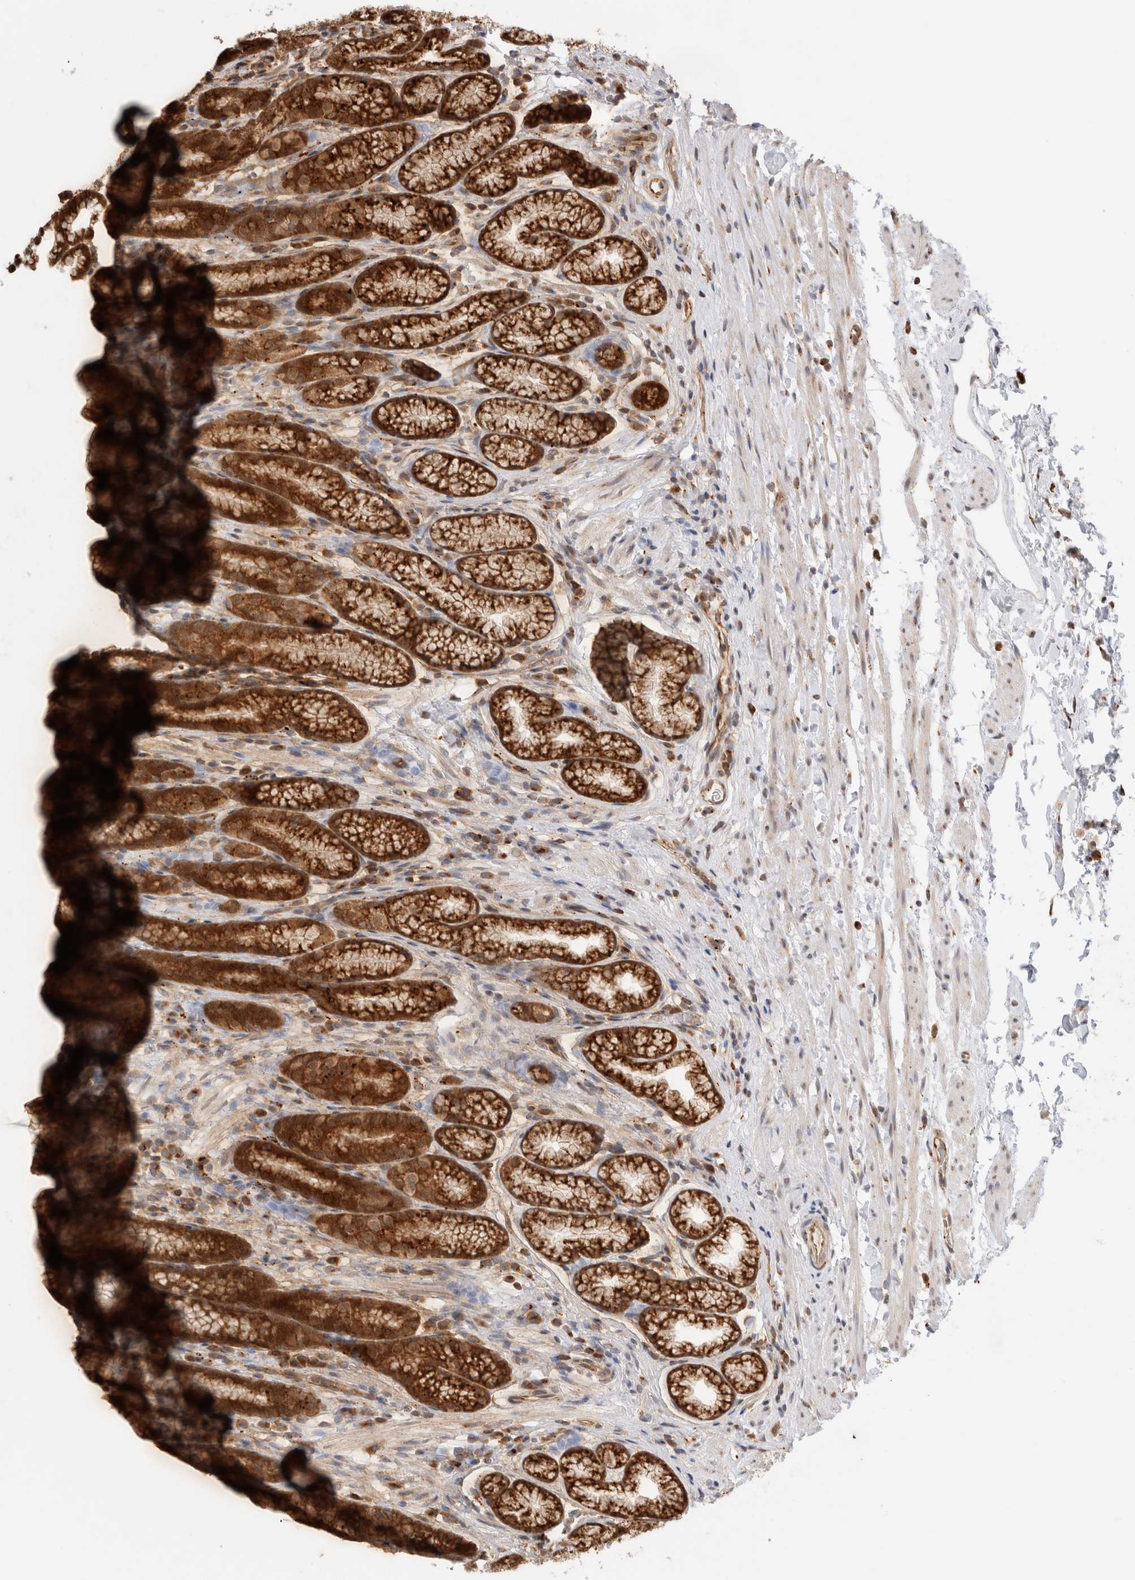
{"staining": {"intensity": "strong", "quantity": ">75%", "location": "cytoplasmic/membranous"}, "tissue": "stomach", "cell_type": "Glandular cells", "image_type": "normal", "snomed": [{"axis": "morphology", "description": "Normal tissue, NOS"}, {"axis": "topography", "description": "Stomach"}], "caption": "Immunohistochemical staining of unremarkable human stomach demonstrates >75% levels of strong cytoplasmic/membranous protein positivity in approximately >75% of glandular cells. Using DAB (brown) and hematoxylin (blue) stains, captured at high magnification using brightfield microscopy.", "gene": "ACTL9", "patient": {"sex": "male", "age": 42}}